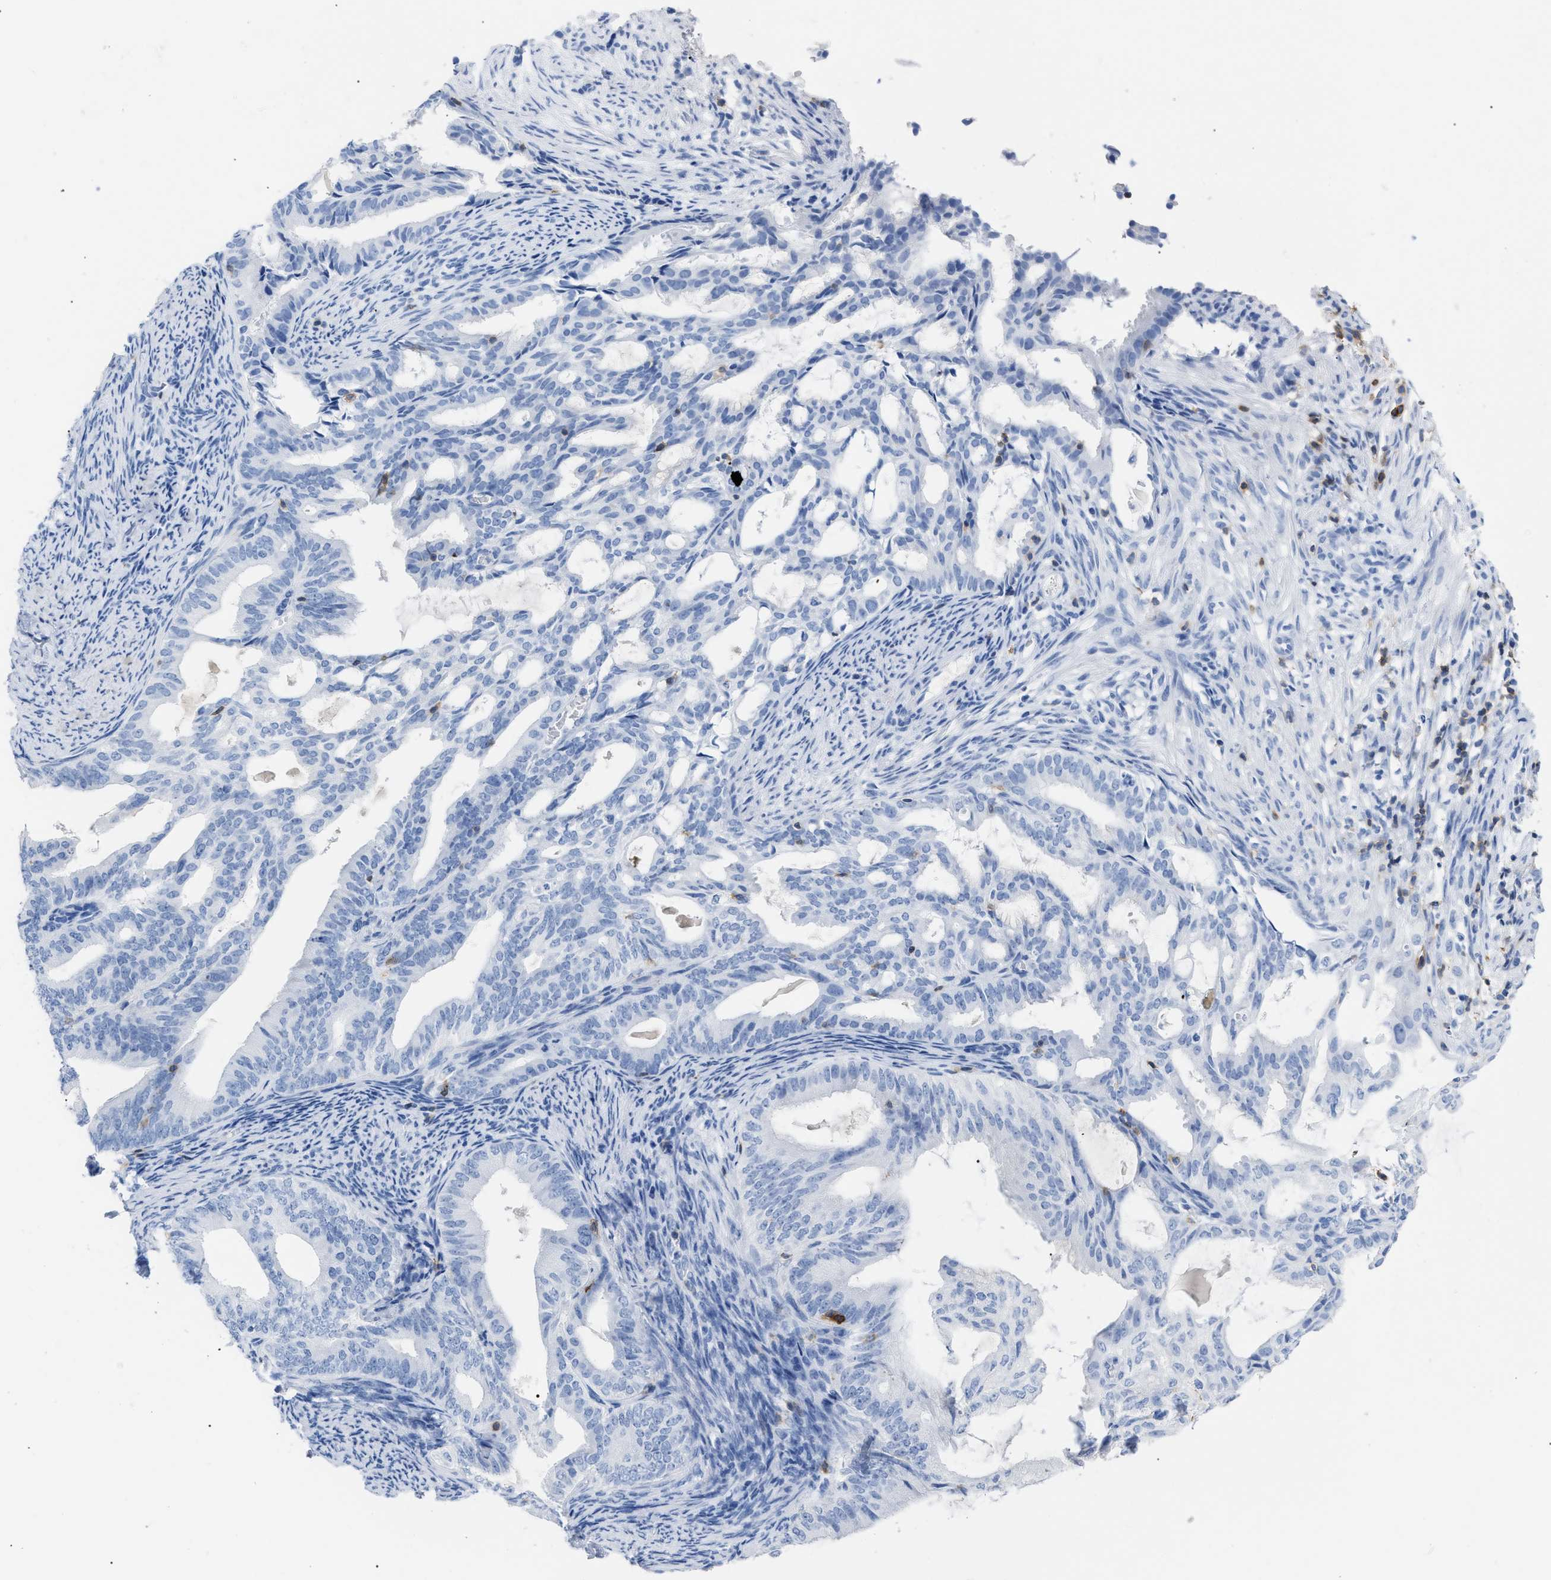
{"staining": {"intensity": "negative", "quantity": "none", "location": "none"}, "tissue": "endometrial cancer", "cell_type": "Tumor cells", "image_type": "cancer", "snomed": [{"axis": "morphology", "description": "Adenocarcinoma, NOS"}, {"axis": "topography", "description": "Endometrium"}], "caption": "Histopathology image shows no significant protein positivity in tumor cells of endometrial cancer. The staining is performed using DAB brown chromogen with nuclei counter-stained in using hematoxylin.", "gene": "CD5", "patient": {"sex": "female", "age": 58}}